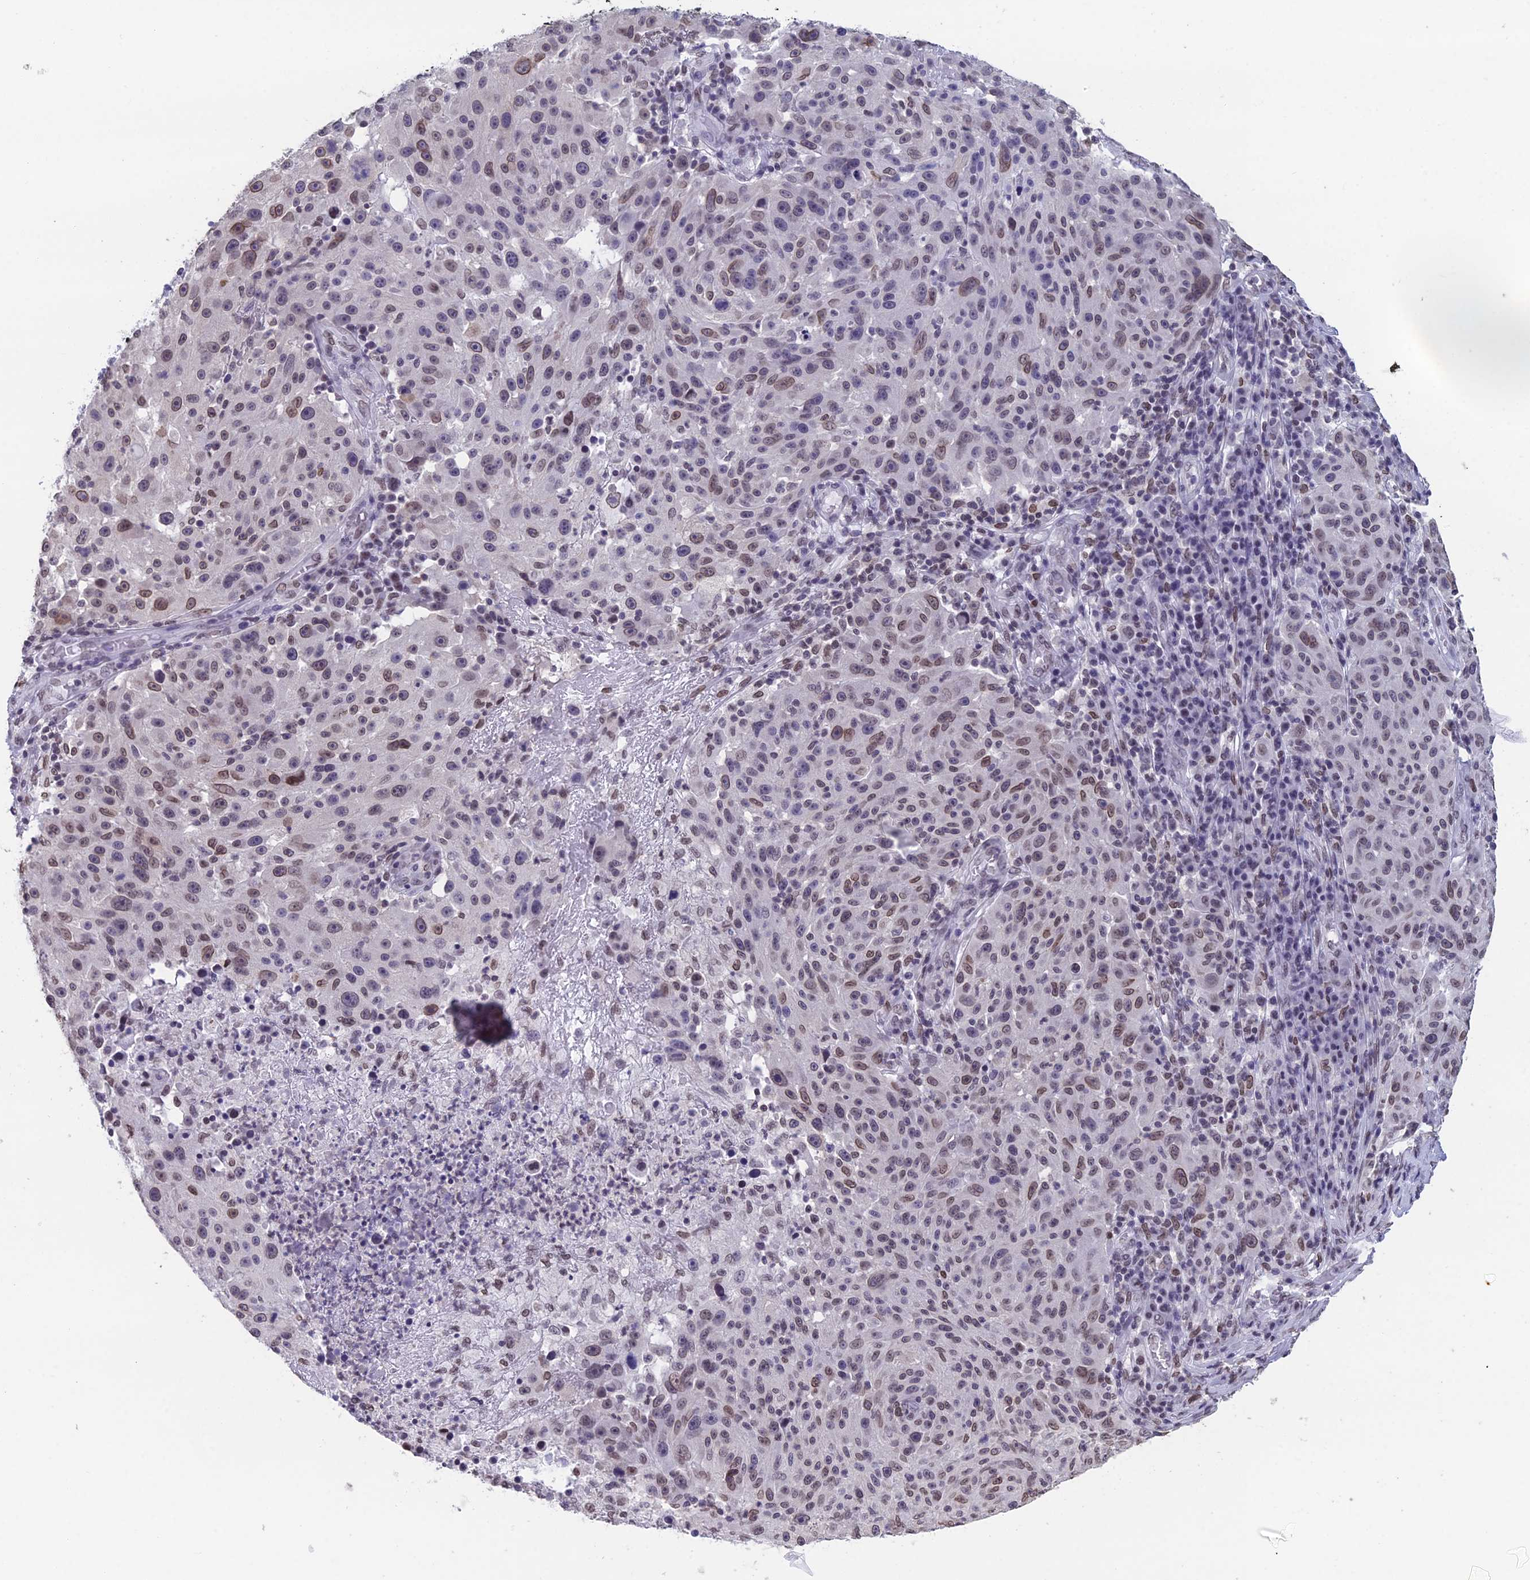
{"staining": {"intensity": "moderate", "quantity": "25%-75%", "location": "nuclear"}, "tissue": "melanoma", "cell_type": "Tumor cells", "image_type": "cancer", "snomed": [{"axis": "morphology", "description": "Malignant melanoma, NOS"}, {"axis": "topography", "description": "Skin"}], "caption": "Melanoma was stained to show a protein in brown. There is medium levels of moderate nuclear expression in approximately 25%-75% of tumor cells. (Stains: DAB in brown, nuclei in blue, Microscopy: brightfield microscopy at high magnification).", "gene": "CCDC97", "patient": {"sex": "male", "age": 53}}